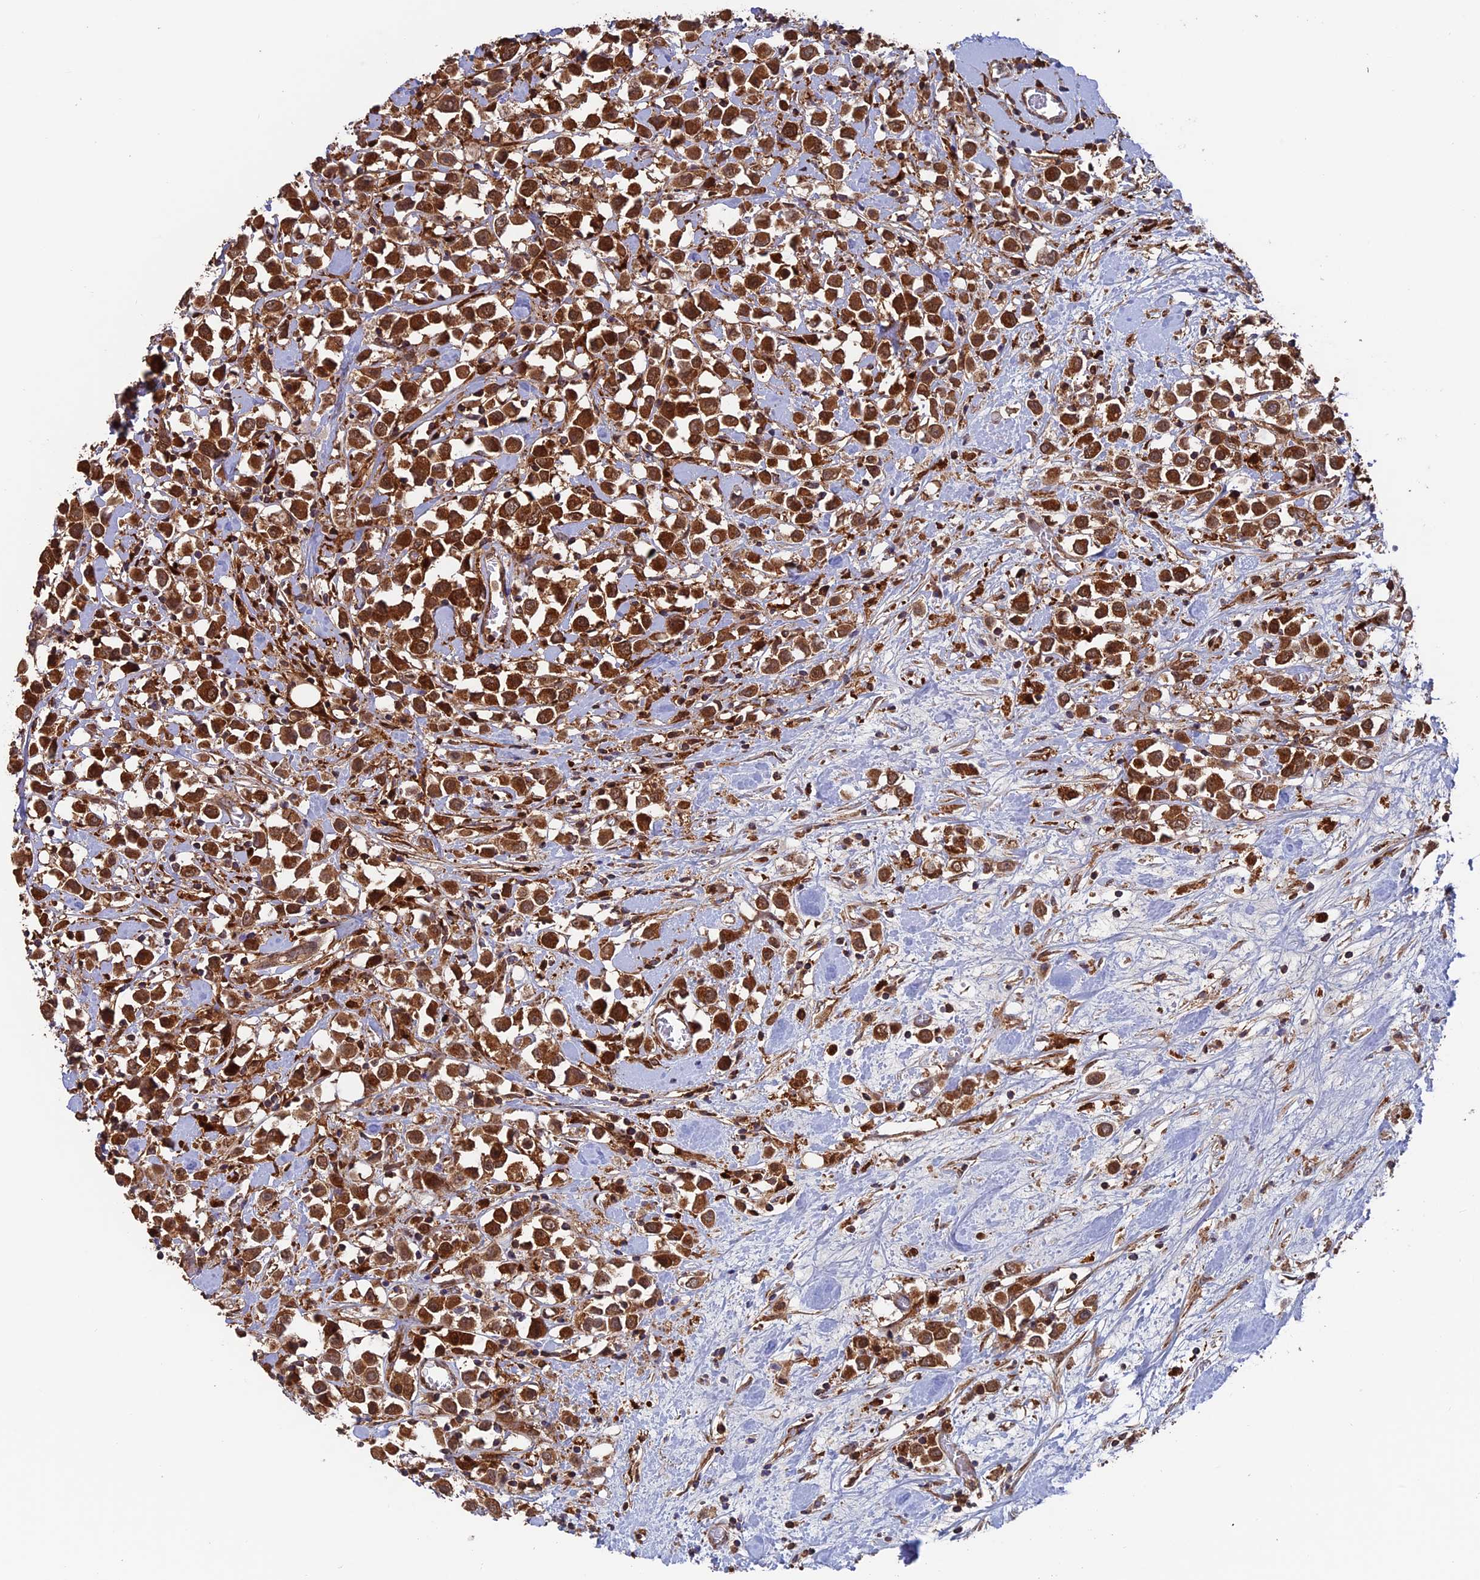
{"staining": {"intensity": "strong", "quantity": ">75%", "location": "cytoplasmic/membranous,nuclear"}, "tissue": "breast cancer", "cell_type": "Tumor cells", "image_type": "cancer", "snomed": [{"axis": "morphology", "description": "Duct carcinoma"}, {"axis": "topography", "description": "Breast"}], "caption": "Immunohistochemistry histopathology image of neoplastic tissue: human intraductal carcinoma (breast) stained using immunohistochemistry demonstrates high levels of strong protein expression localized specifically in the cytoplasmic/membranous and nuclear of tumor cells, appearing as a cytoplasmic/membranous and nuclear brown color.", "gene": "DTYMK", "patient": {"sex": "female", "age": 61}}